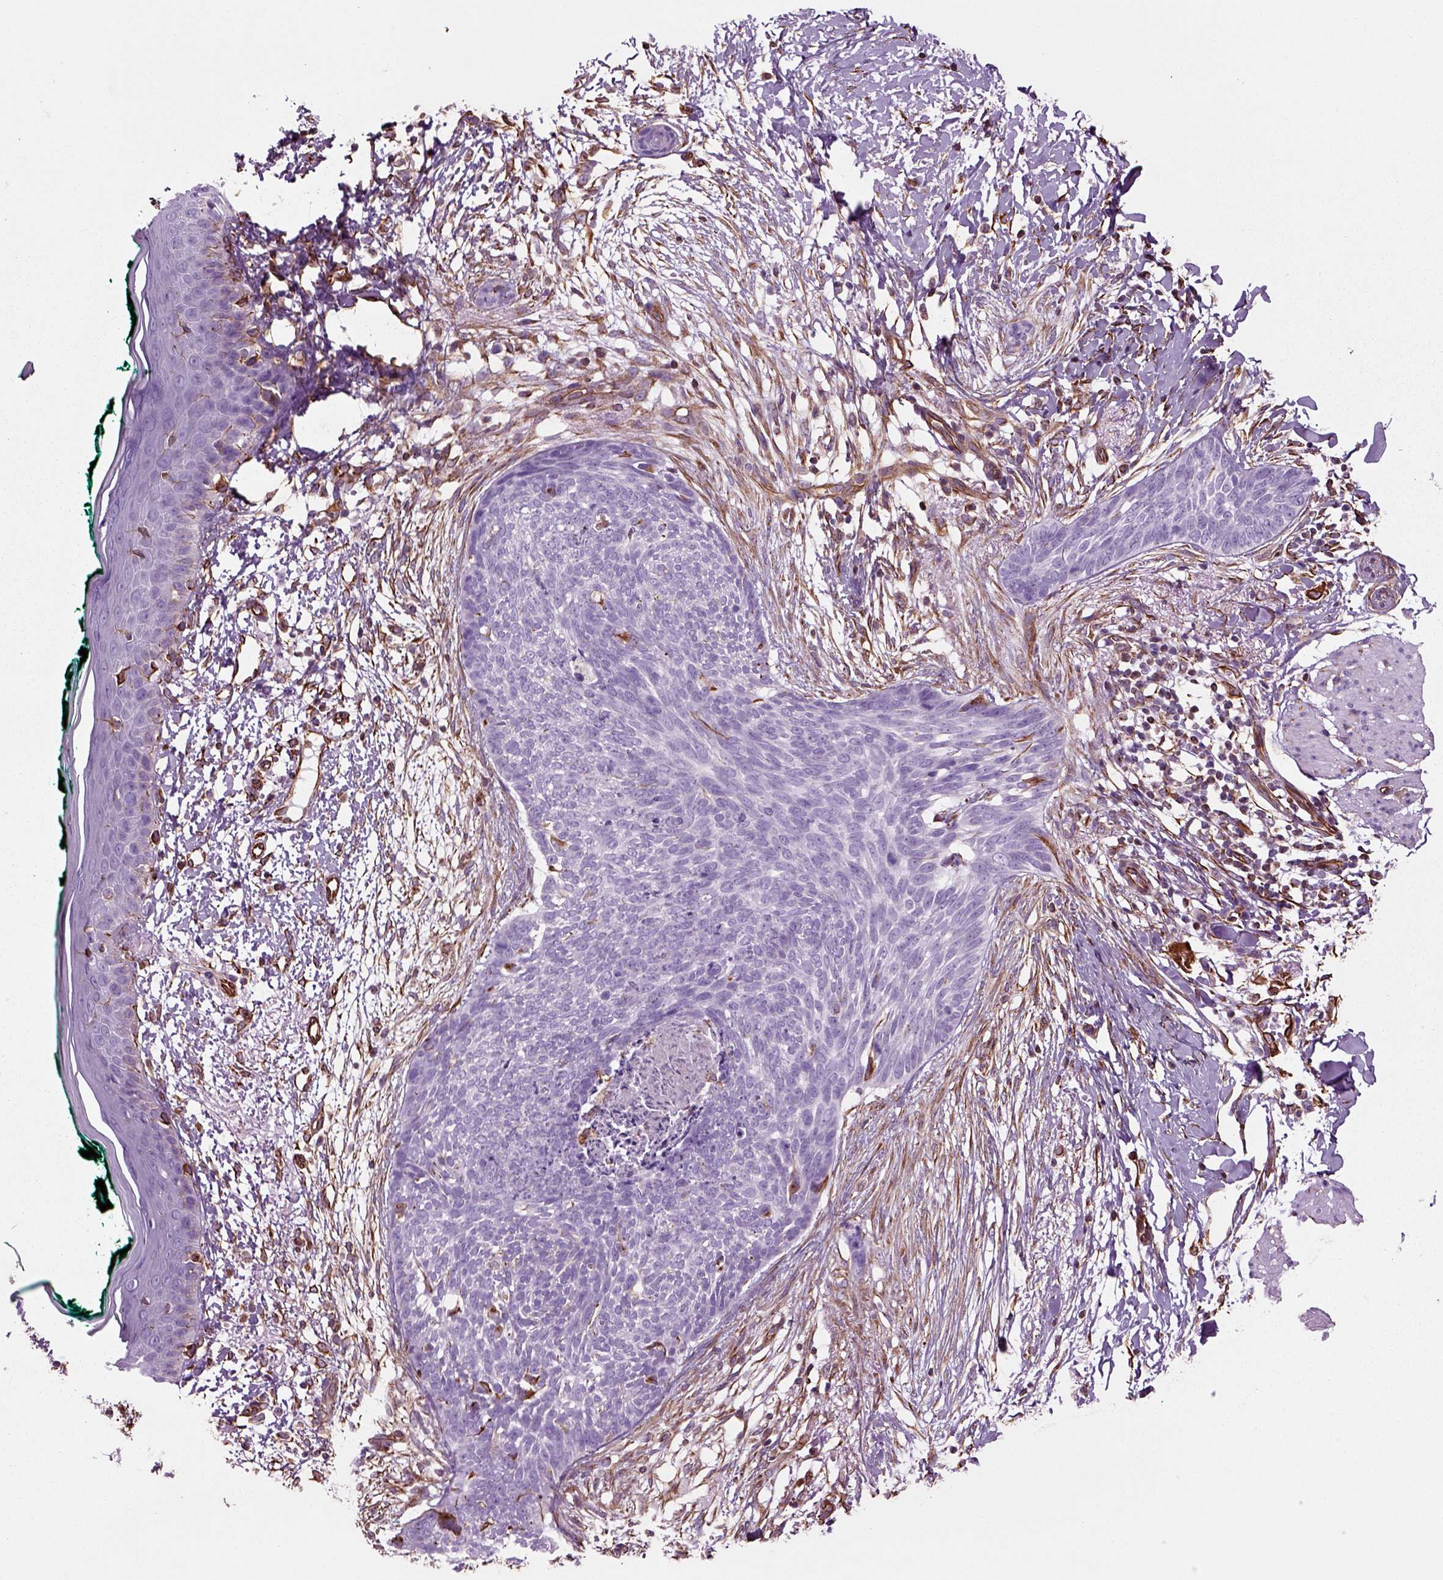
{"staining": {"intensity": "negative", "quantity": "none", "location": "none"}, "tissue": "skin cancer", "cell_type": "Tumor cells", "image_type": "cancer", "snomed": [{"axis": "morphology", "description": "Normal tissue, NOS"}, {"axis": "morphology", "description": "Basal cell carcinoma"}, {"axis": "topography", "description": "Skin"}], "caption": "Skin basal cell carcinoma stained for a protein using immunohistochemistry (IHC) shows no expression tumor cells.", "gene": "ACER3", "patient": {"sex": "male", "age": 84}}